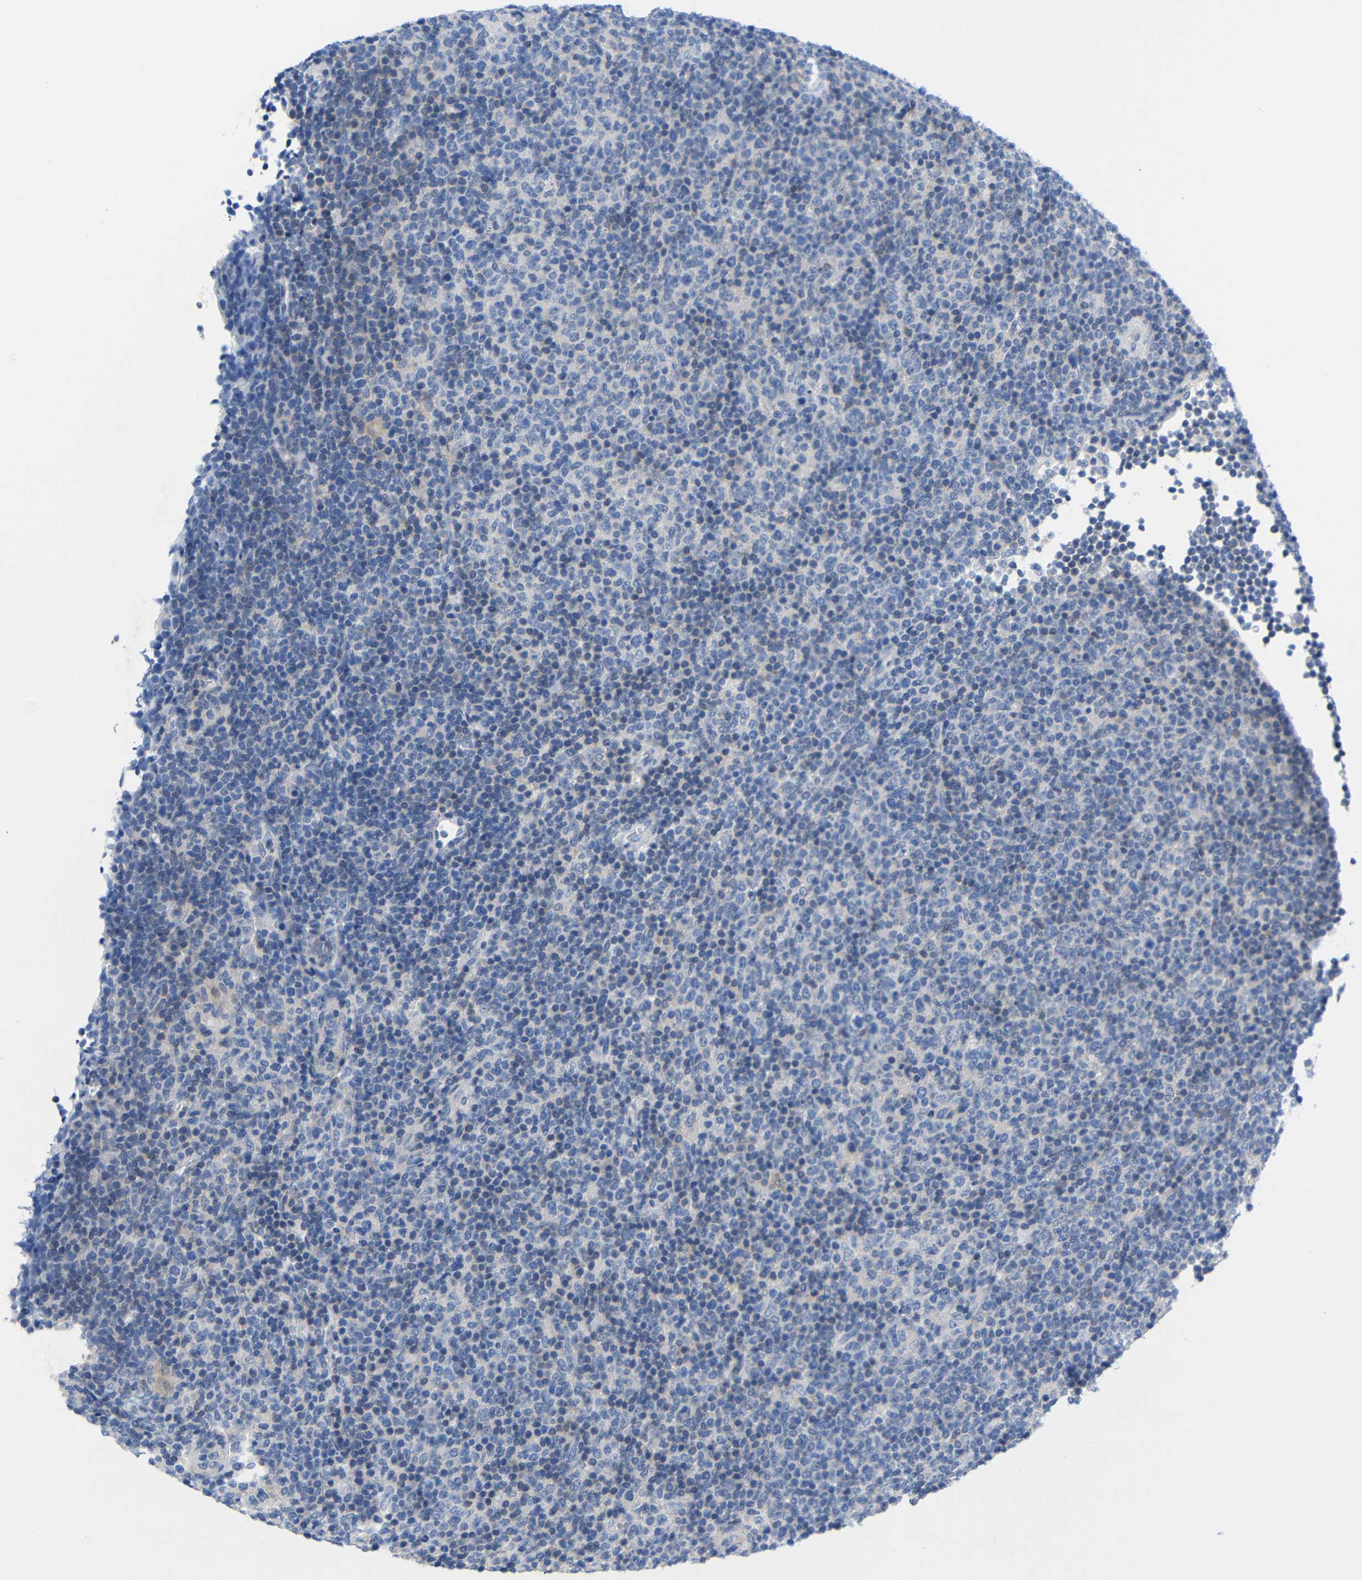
{"staining": {"intensity": "negative", "quantity": "none", "location": "none"}, "tissue": "lymphoma", "cell_type": "Tumor cells", "image_type": "cancer", "snomed": [{"axis": "morphology", "description": "Malignant lymphoma, non-Hodgkin's type, Low grade"}, {"axis": "topography", "description": "Lymph node"}], "caption": "This is a photomicrograph of immunohistochemistry staining of low-grade malignant lymphoma, non-Hodgkin's type, which shows no expression in tumor cells. (DAB (3,3'-diaminobenzidine) immunohistochemistry visualized using brightfield microscopy, high magnification).", "gene": "PEBP1", "patient": {"sex": "male", "age": 70}}